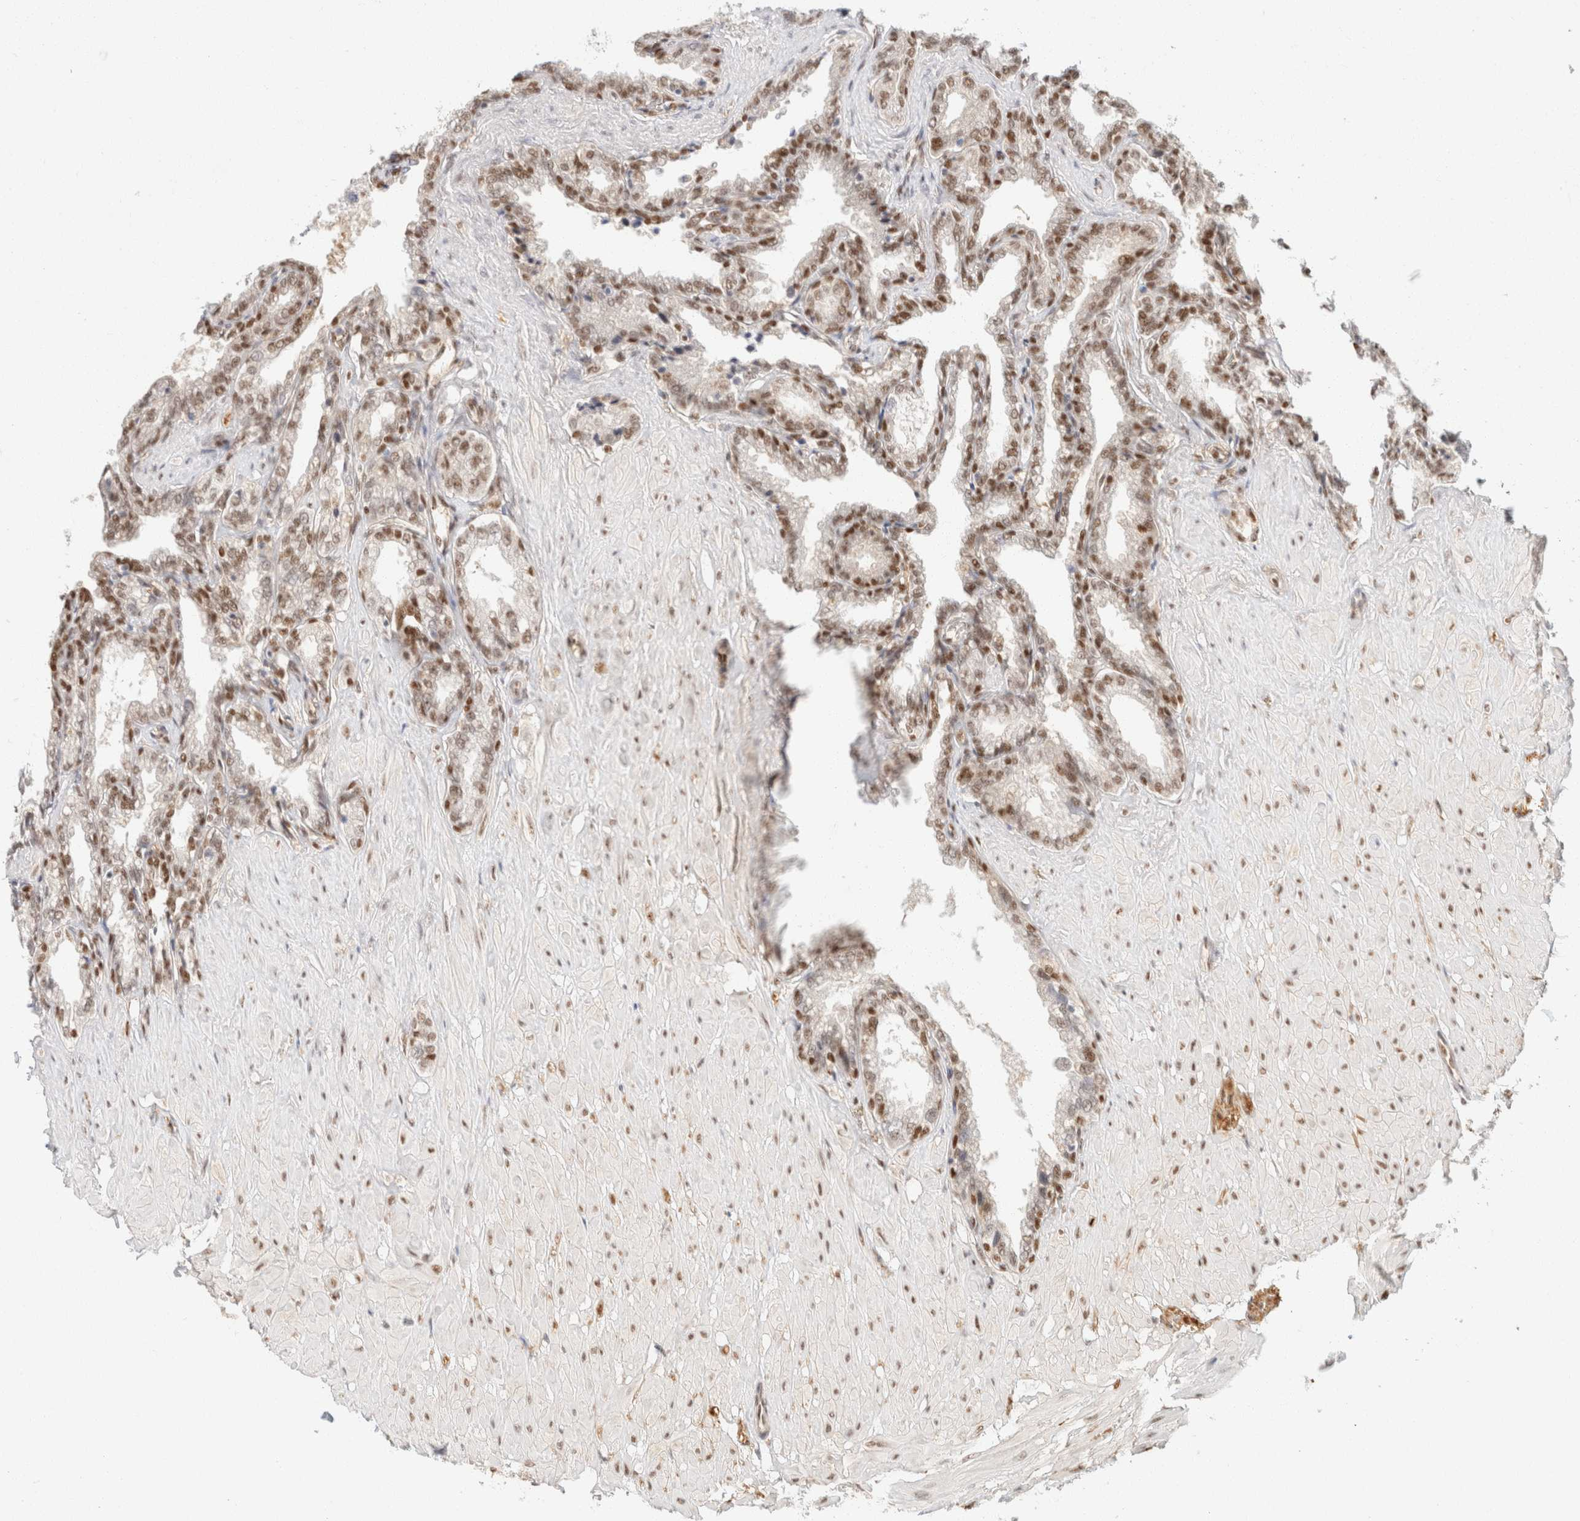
{"staining": {"intensity": "moderate", "quantity": ">75%", "location": "nuclear"}, "tissue": "seminal vesicle", "cell_type": "Glandular cells", "image_type": "normal", "snomed": [{"axis": "morphology", "description": "Normal tissue, NOS"}, {"axis": "topography", "description": "Seminal veicle"}], "caption": "Immunohistochemical staining of benign seminal vesicle shows >75% levels of moderate nuclear protein positivity in approximately >75% of glandular cells. (Brightfield microscopy of DAB IHC at high magnification).", "gene": "ZNF768", "patient": {"sex": "male", "age": 46}}